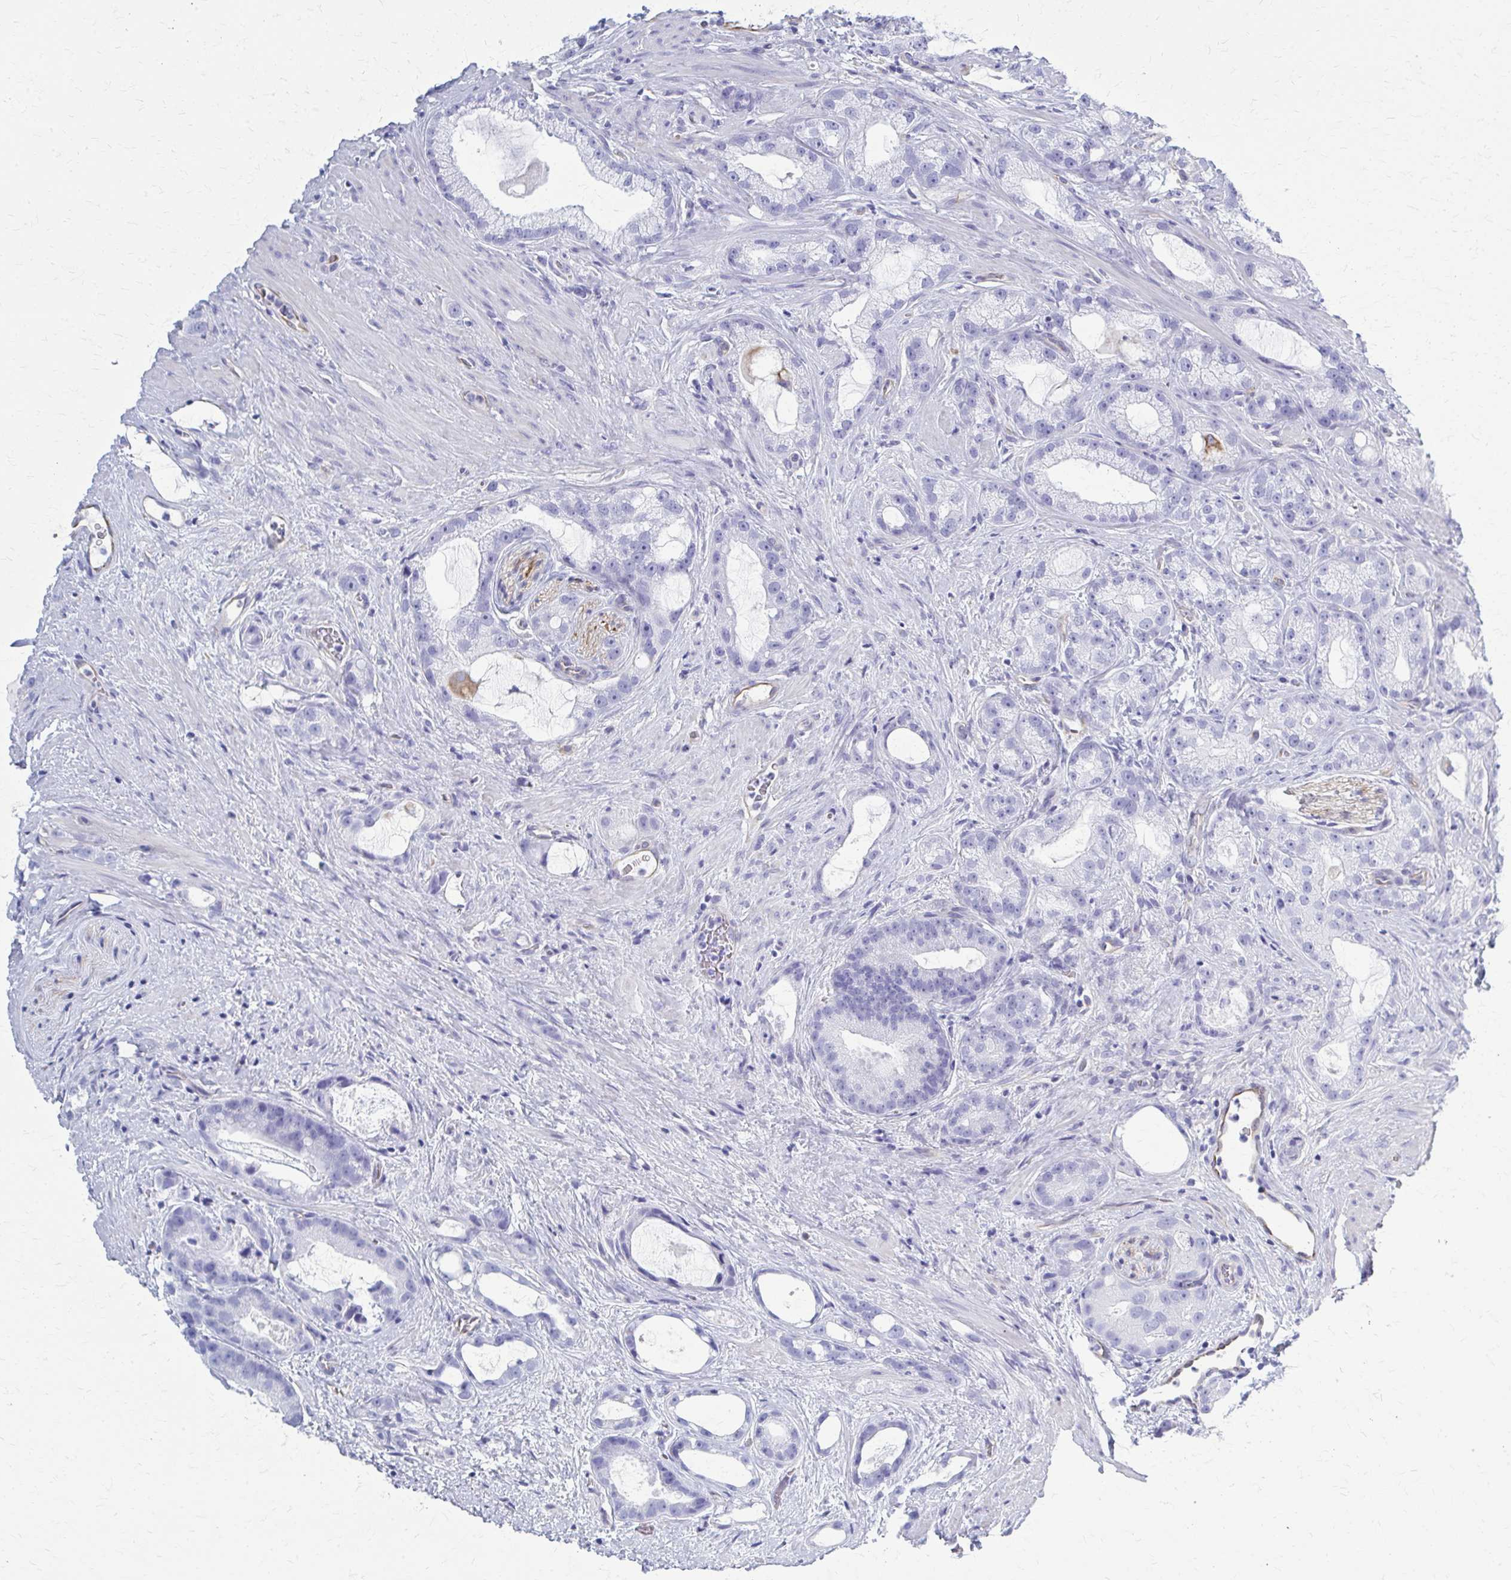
{"staining": {"intensity": "negative", "quantity": "none", "location": "none"}, "tissue": "prostate cancer", "cell_type": "Tumor cells", "image_type": "cancer", "snomed": [{"axis": "morphology", "description": "Adenocarcinoma, High grade"}, {"axis": "topography", "description": "Prostate"}], "caption": "Tumor cells show no significant protein expression in prostate adenocarcinoma (high-grade).", "gene": "GFAP", "patient": {"sex": "male", "age": 65}}